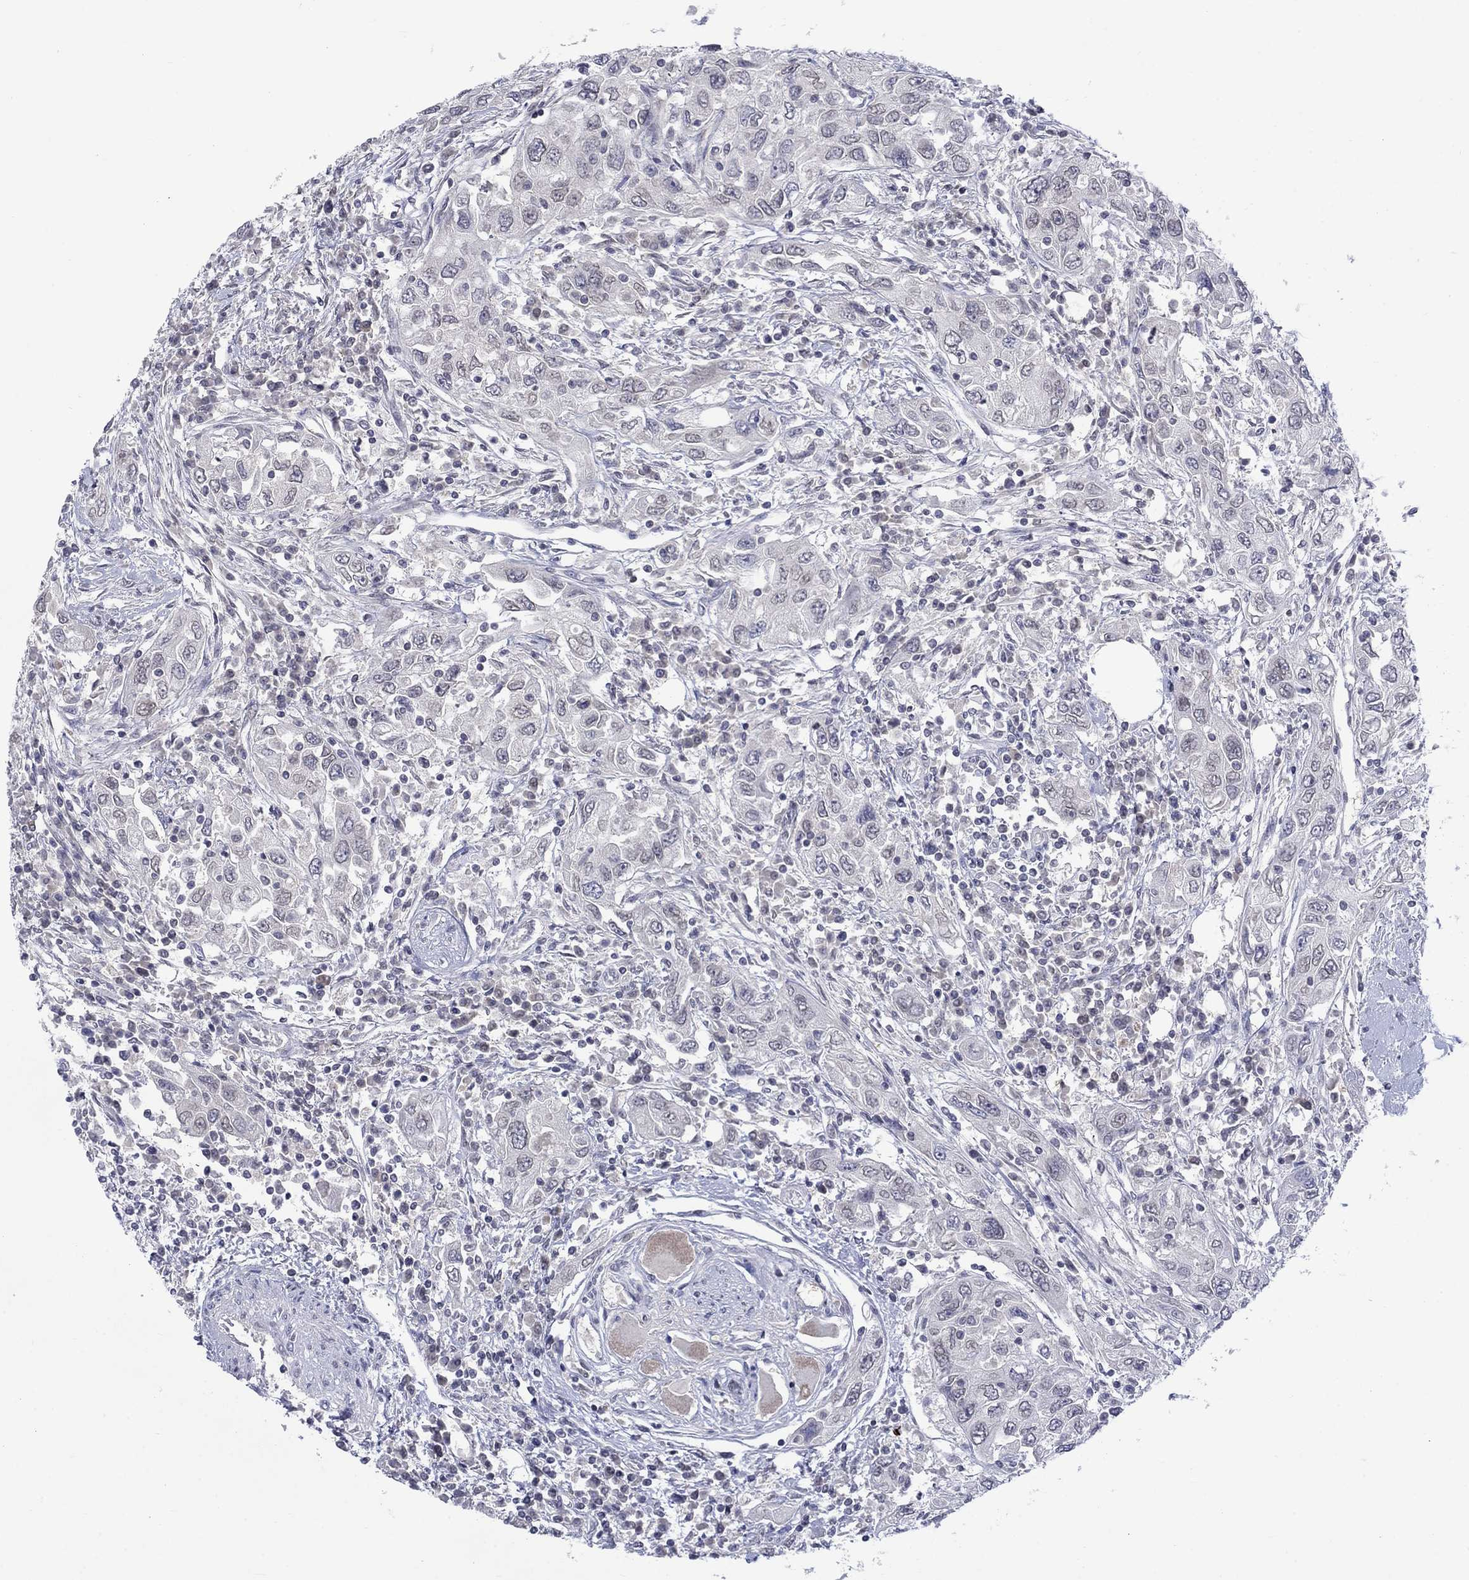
{"staining": {"intensity": "negative", "quantity": "none", "location": "none"}, "tissue": "urothelial cancer", "cell_type": "Tumor cells", "image_type": "cancer", "snomed": [{"axis": "morphology", "description": "Urothelial carcinoma, High grade"}, {"axis": "topography", "description": "Urinary bladder"}], "caption": "This image is of urothelial carcinoma (high-grade) stained with IHC to label a protein in brown with the nuclei are counter-stained blue. There is no expression in tumor cells. (DAB immunohistochemistry visualized using brightfield microscopy, high magnification).", "gene": "NSMF", "patient": {"sex": "male", "age": 76}}